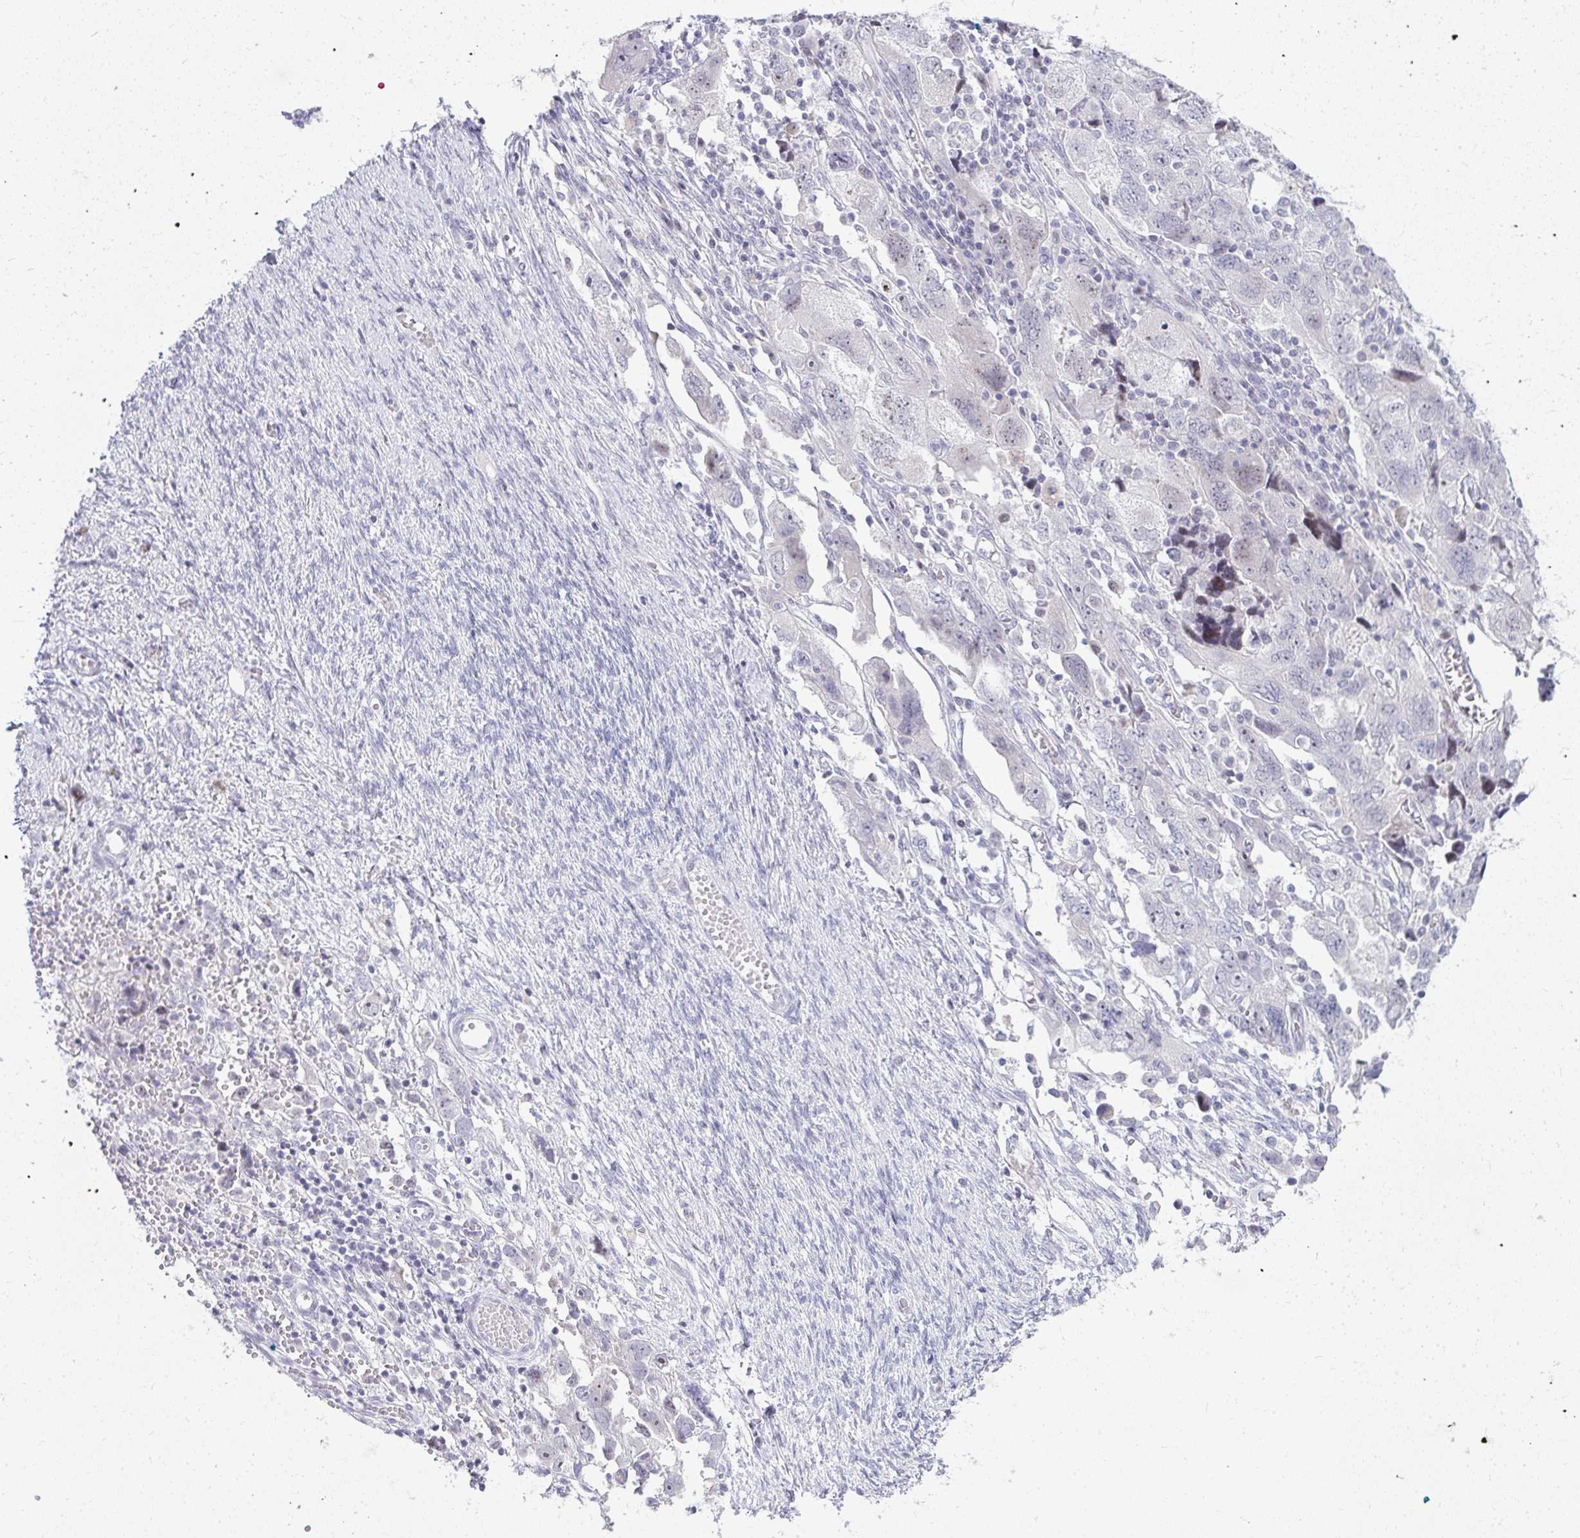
{"staining": {"intensity": "negative", "quantity": "none", "location": "none"}, "tissue": "ovarian cancer", "cell_type": "Tumor cells", "image_type": "cancer", "snomed": [{"axis": "morphology", "description": "Carcinoma, NOS"}, {"axis": "morphology", "description": "Cystadenocarcinoma, serous, NOS"}, {"axis": "topography", "description": "Ovary"}], "caption": "The micrograph shows no staining of tumor cells in ovarian serous cystadenocarcinoma. (Brightfield microscopy of DAB immunohistochemistry at high magnification).", "gene": "EID3", "patient": {"sex": "female", "age": 69}}